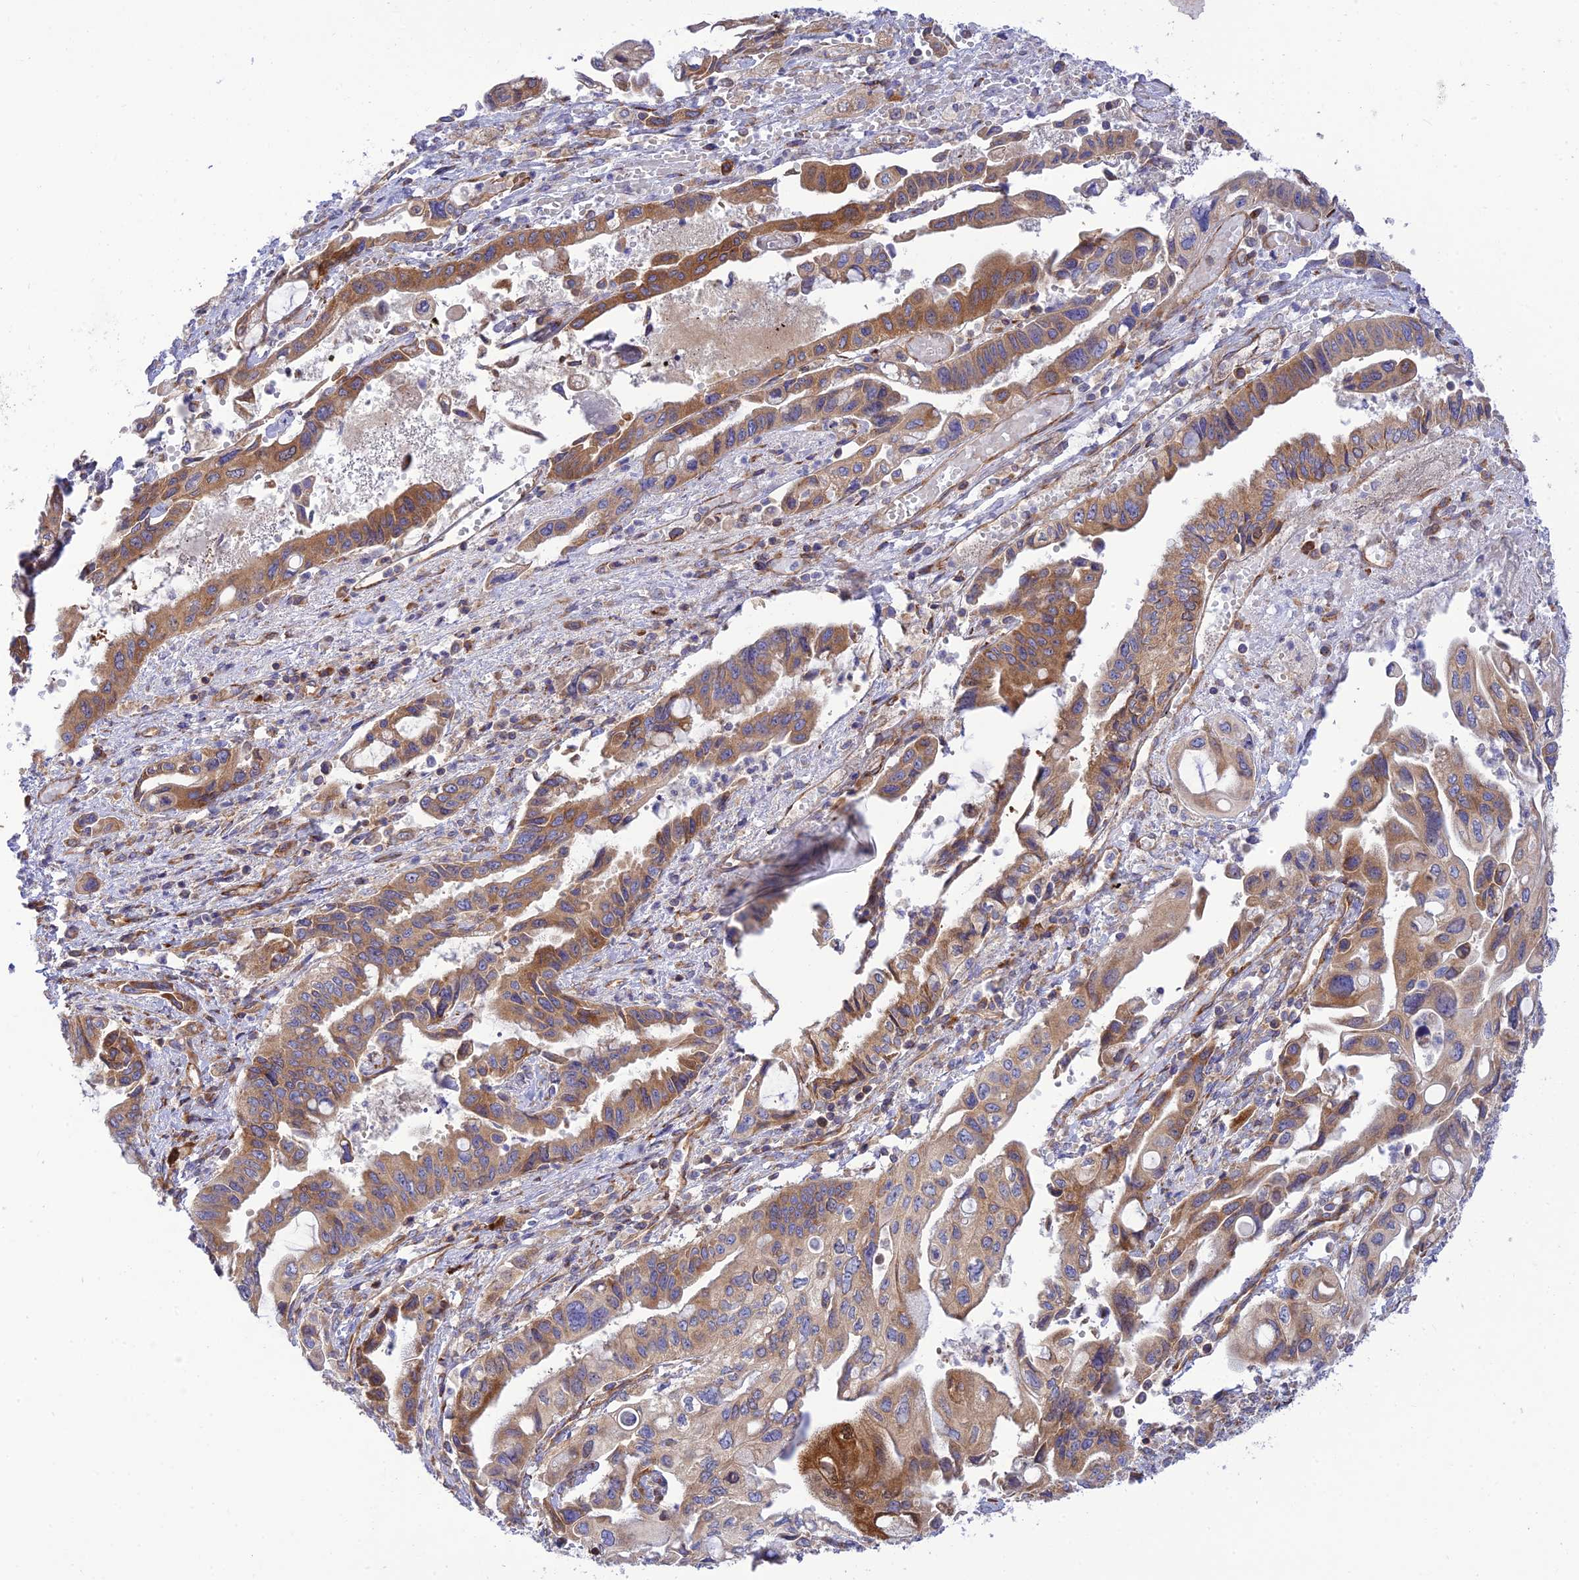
{"staining": {"intensity": "moderate", "quantity": ">75%", "location": "cytoplasmic/membranous,nuclear"}, "tissue": "pancreatic cancer", "cell_type": "Tumor cells", "image_type": "cancer", "snomed": [{"axis": "morphology", "description": "Adenocarcinoma, NOS"}, {"axis": "topography", "description": "Pancreas"}], "caption": "Pancreatic cancer (adenocarcinoma) was stained to show a protein in brown. There is medium levels of moderate cytoplasmic/membranous and nuclear staining in approximately >75% of tumor cells.", "gene": "PIMREG", "patient": {"sex": "female", "age": 50}}